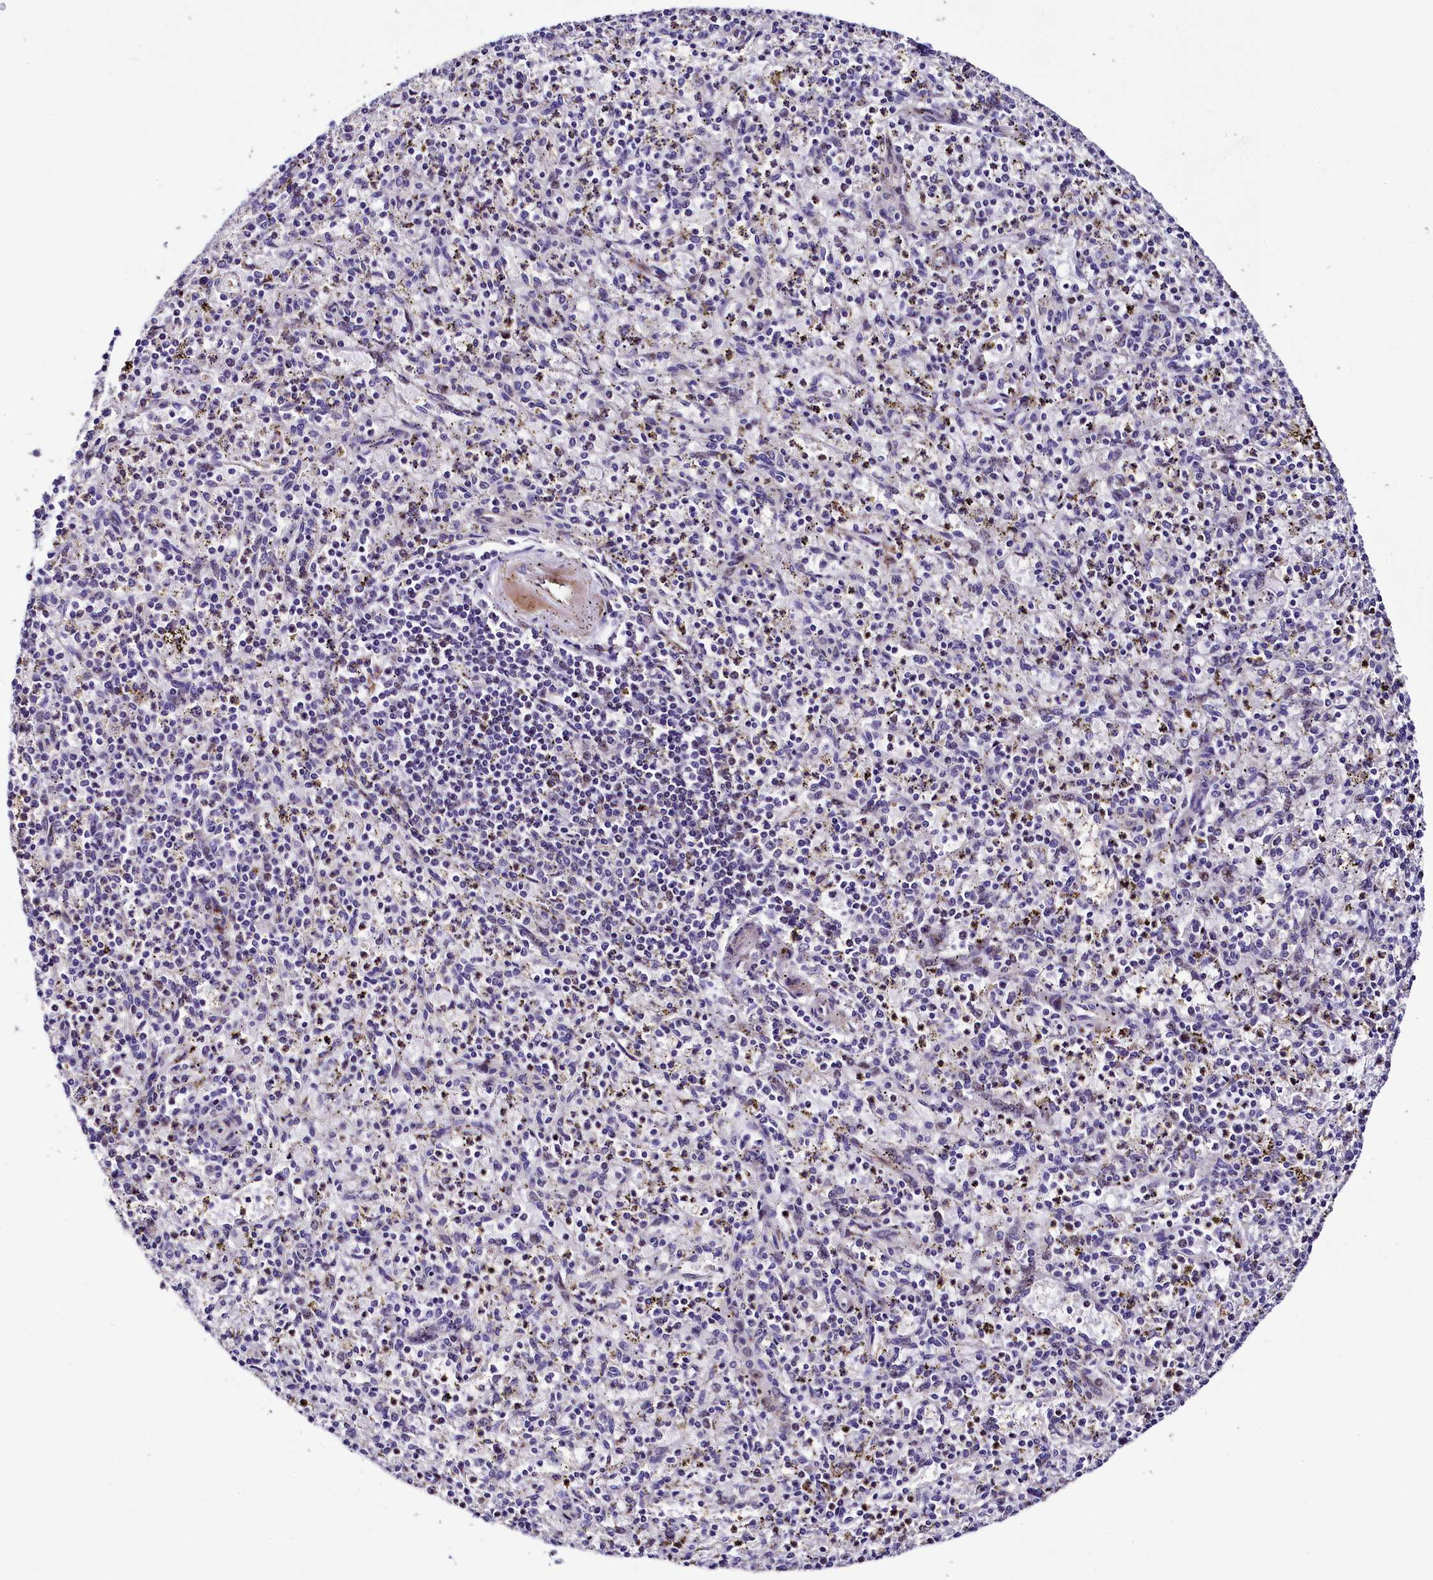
{"staining": {"intensity": "negative", "quantity": "none", "location": "none"}, "tissue": "spleen", "cell_type": "Cells in red pulp", "image_type": "normal", "snomed": [{"axis": "morphology", "description": "Normal tissue, NOS"}, {"axis": "topography", "description": "Spleen"}], "caption": "Protein analysis of benign spleen reveals no significant expression in cells in red pulp.", "gene": "TRMT112", "patient": {"sex": "male", "age": 72}}